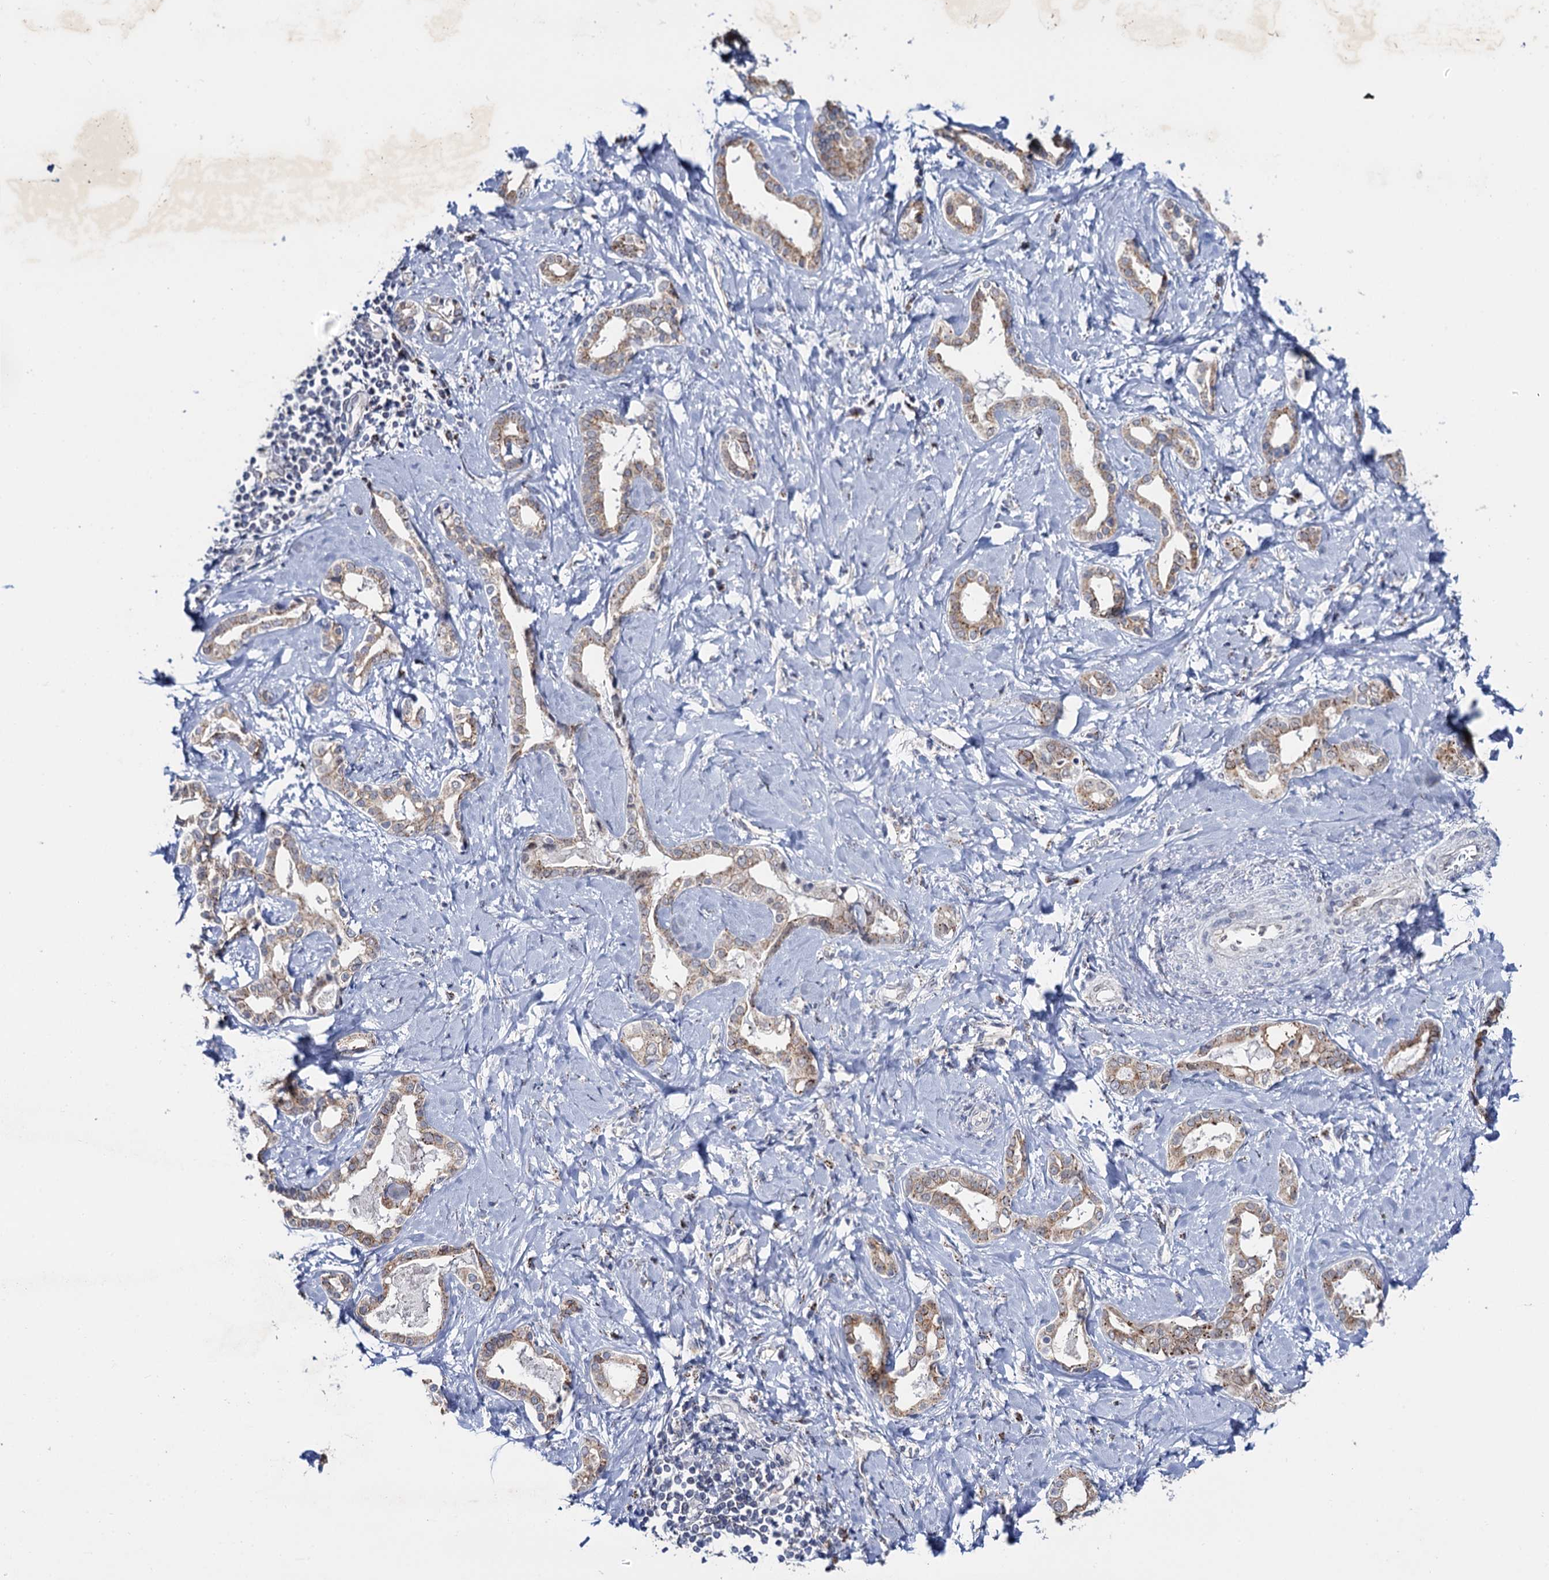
{"staining": {"intensity": "weak", "quantity": ">75%", "location": "cytoplasmic/membranous"}, "tissue": "liver cancer", "cell_type": "Tumor cells", "image_type": "cancer", "snomed": [{"axis": "morphology", "description": "Carcinoma, Hepatocellular, NOS"}, {"axis": "topography", "description": "Liver"}], "caption": "Liver cancer (hepatocellular carcinoma) was stained to show a protein in brown. There is low levels of weak cytoplasmic/membranous positivity in about >75% of tumor cells. (Stains: DAB (3,3'-diaminobenzidine) in brown, nuclei in blue, Microscopy: brightfield microscopy at high magnification).", "gene": "THAP2", "patient": {"sex": "female", "age": 73}}